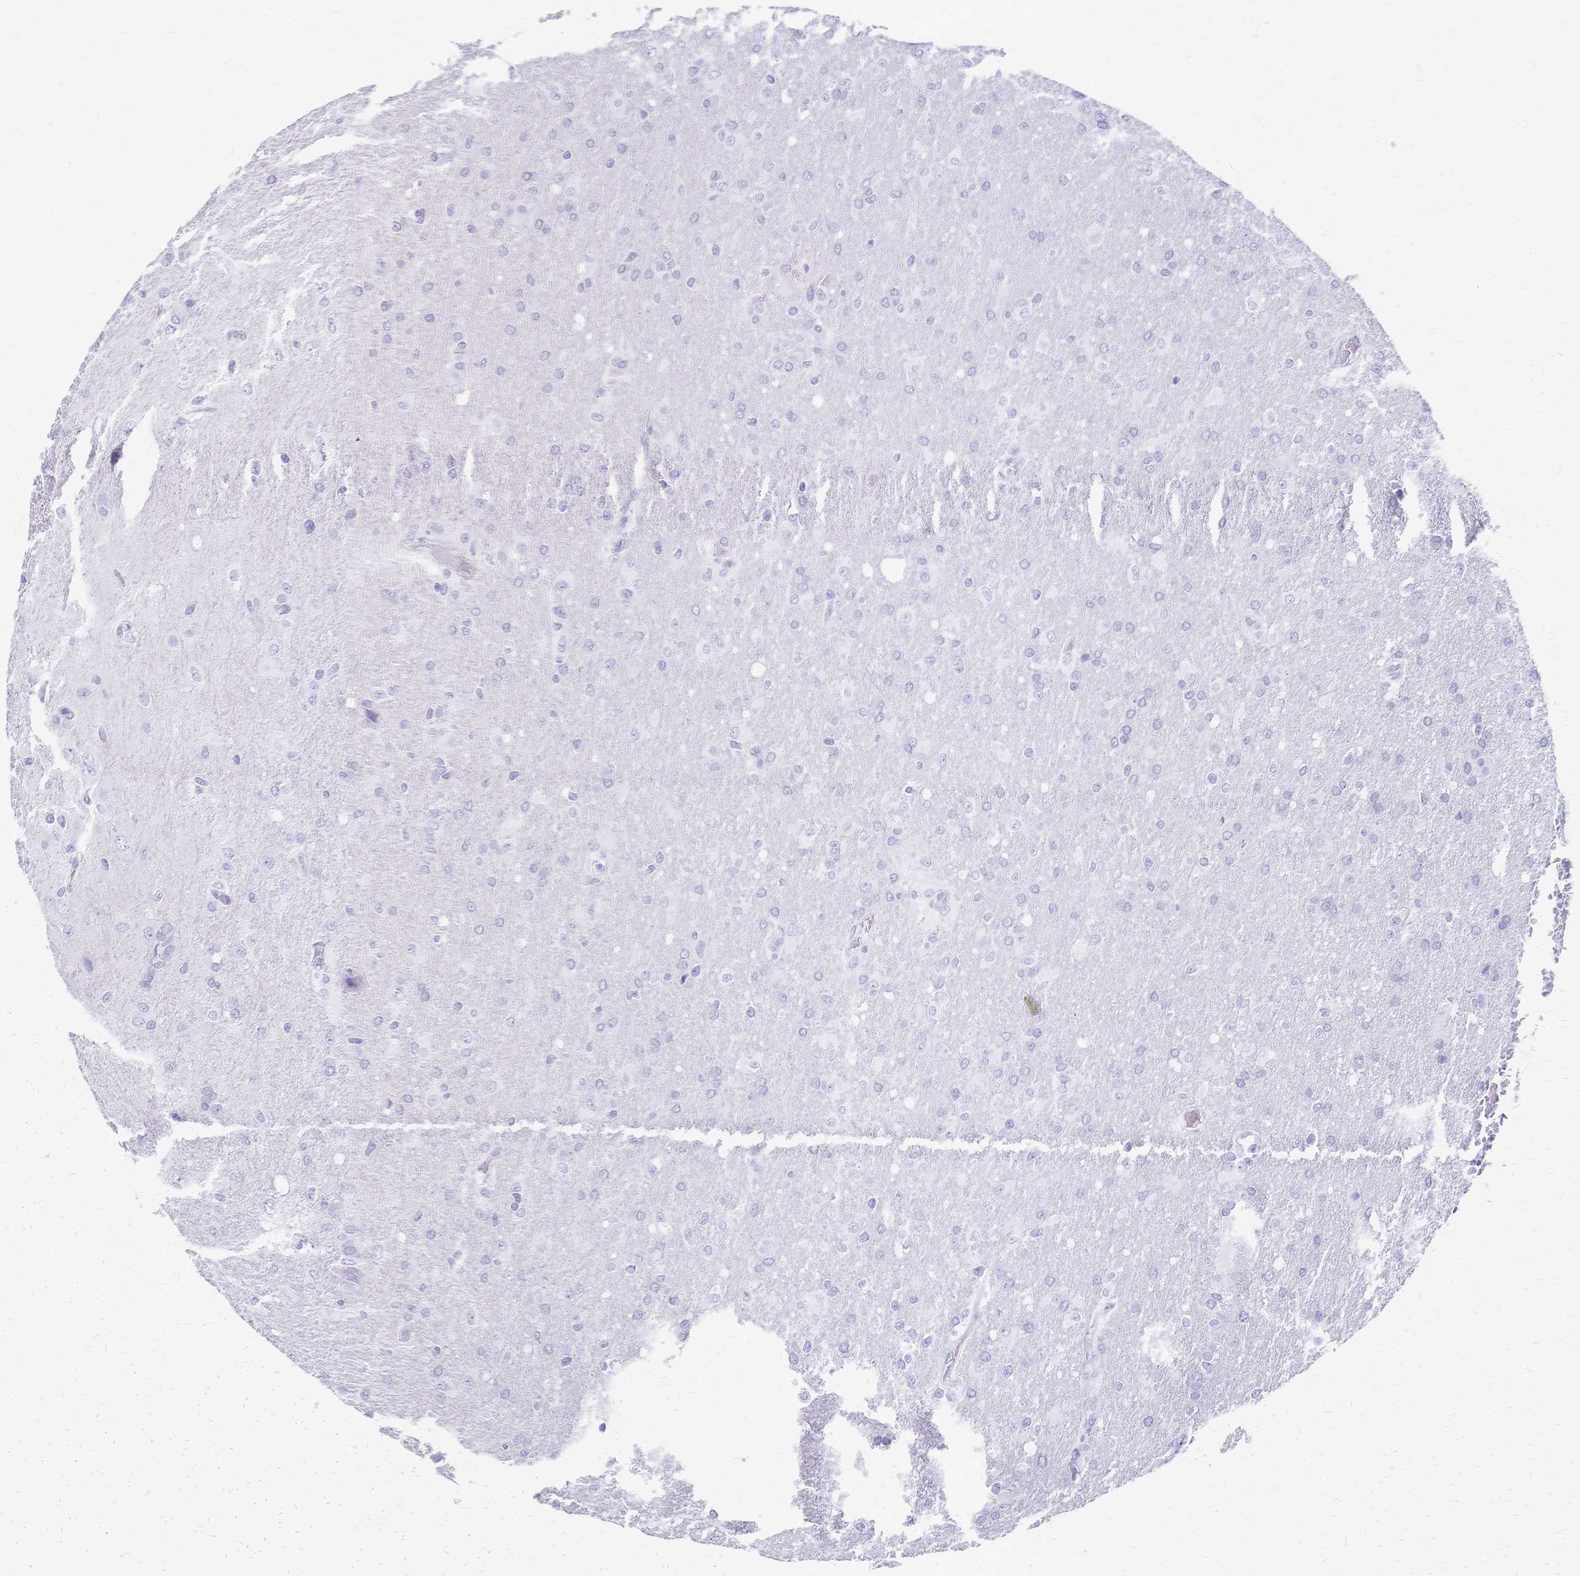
{"staining": {"intensity": "negative", "quantity": "none", "location": "none"}, "tissue": "glioma", "cell_type": "Tumor cells", "image_type": "cancer", "snomed": [{"axis": "morphology", "description": "Glioma, malignant, High grade"}, {"axis": "topography", "description": "Brain"}], "caption": "Malignant glioma (high-grade) was stained to show a protein in brown. There is no significant positivity in tumor cells. Nuclei are stained in blue.", "gene": "CYB5A", "patient": {"sex": "male", "age": 53}}